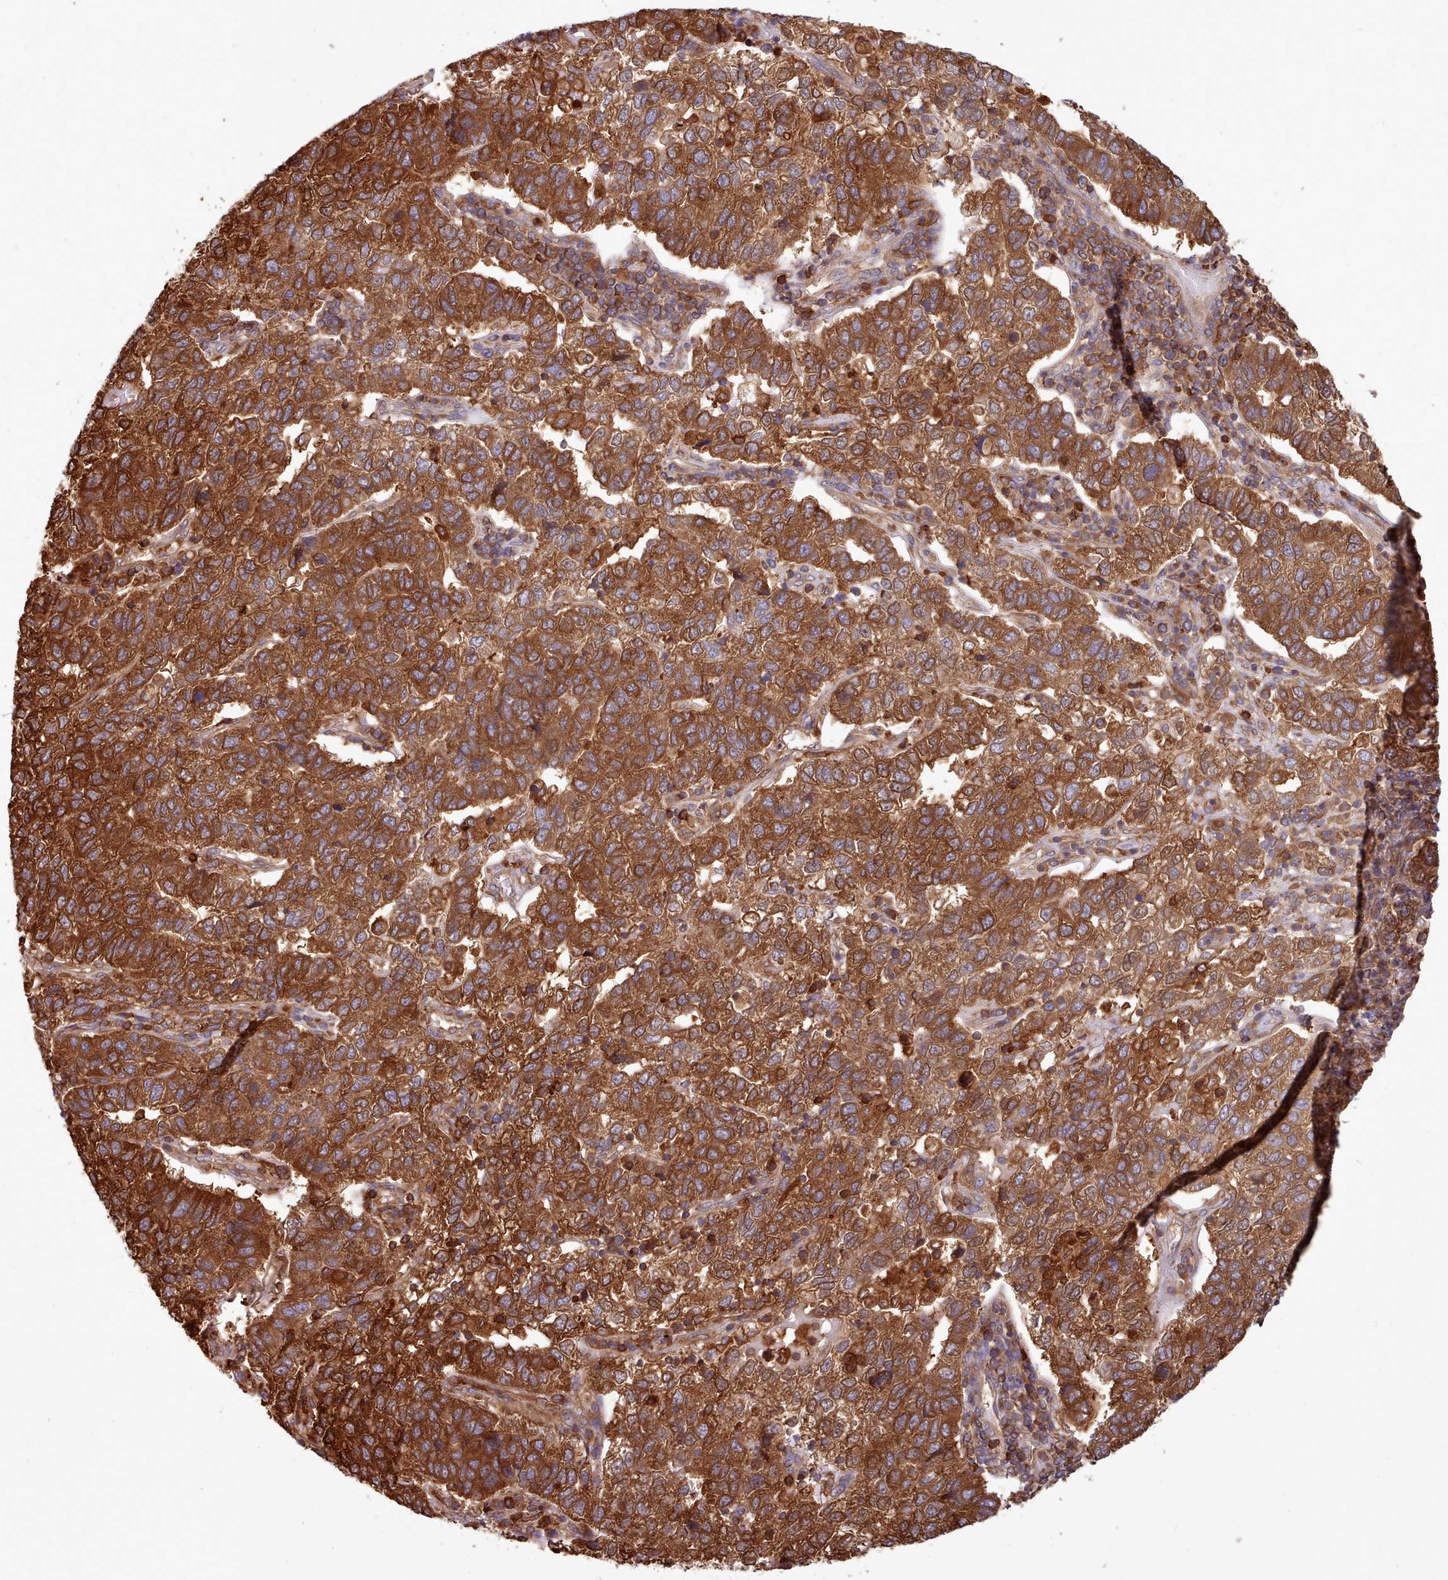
{"staining": {"intensity": "strong", "quantity": ">75%", "location": "cytoplasmic/membranous"}, "tissue": "pancreatic cancer", "cell_type": "Tumor cells", "image_type": "cancer", "snomed": [{"axis": "morphology", "description": "Adenocarcinoma, NOS"}, {"axis": "topography", "description": "Pancreas"}], "caption": "Immunohistochemistry of human pancreatic cancer (adenocarcinoma) shows high levels of strong cytoplasmic/membranous expression in about >75% of tumor cells. Using DAB (brown) and hematoxylin (blue) stains, captured at high magnification using brightfield microscopy.", "gene": "SLC4A9", "patient": {"sex": "female", "age": 61}}